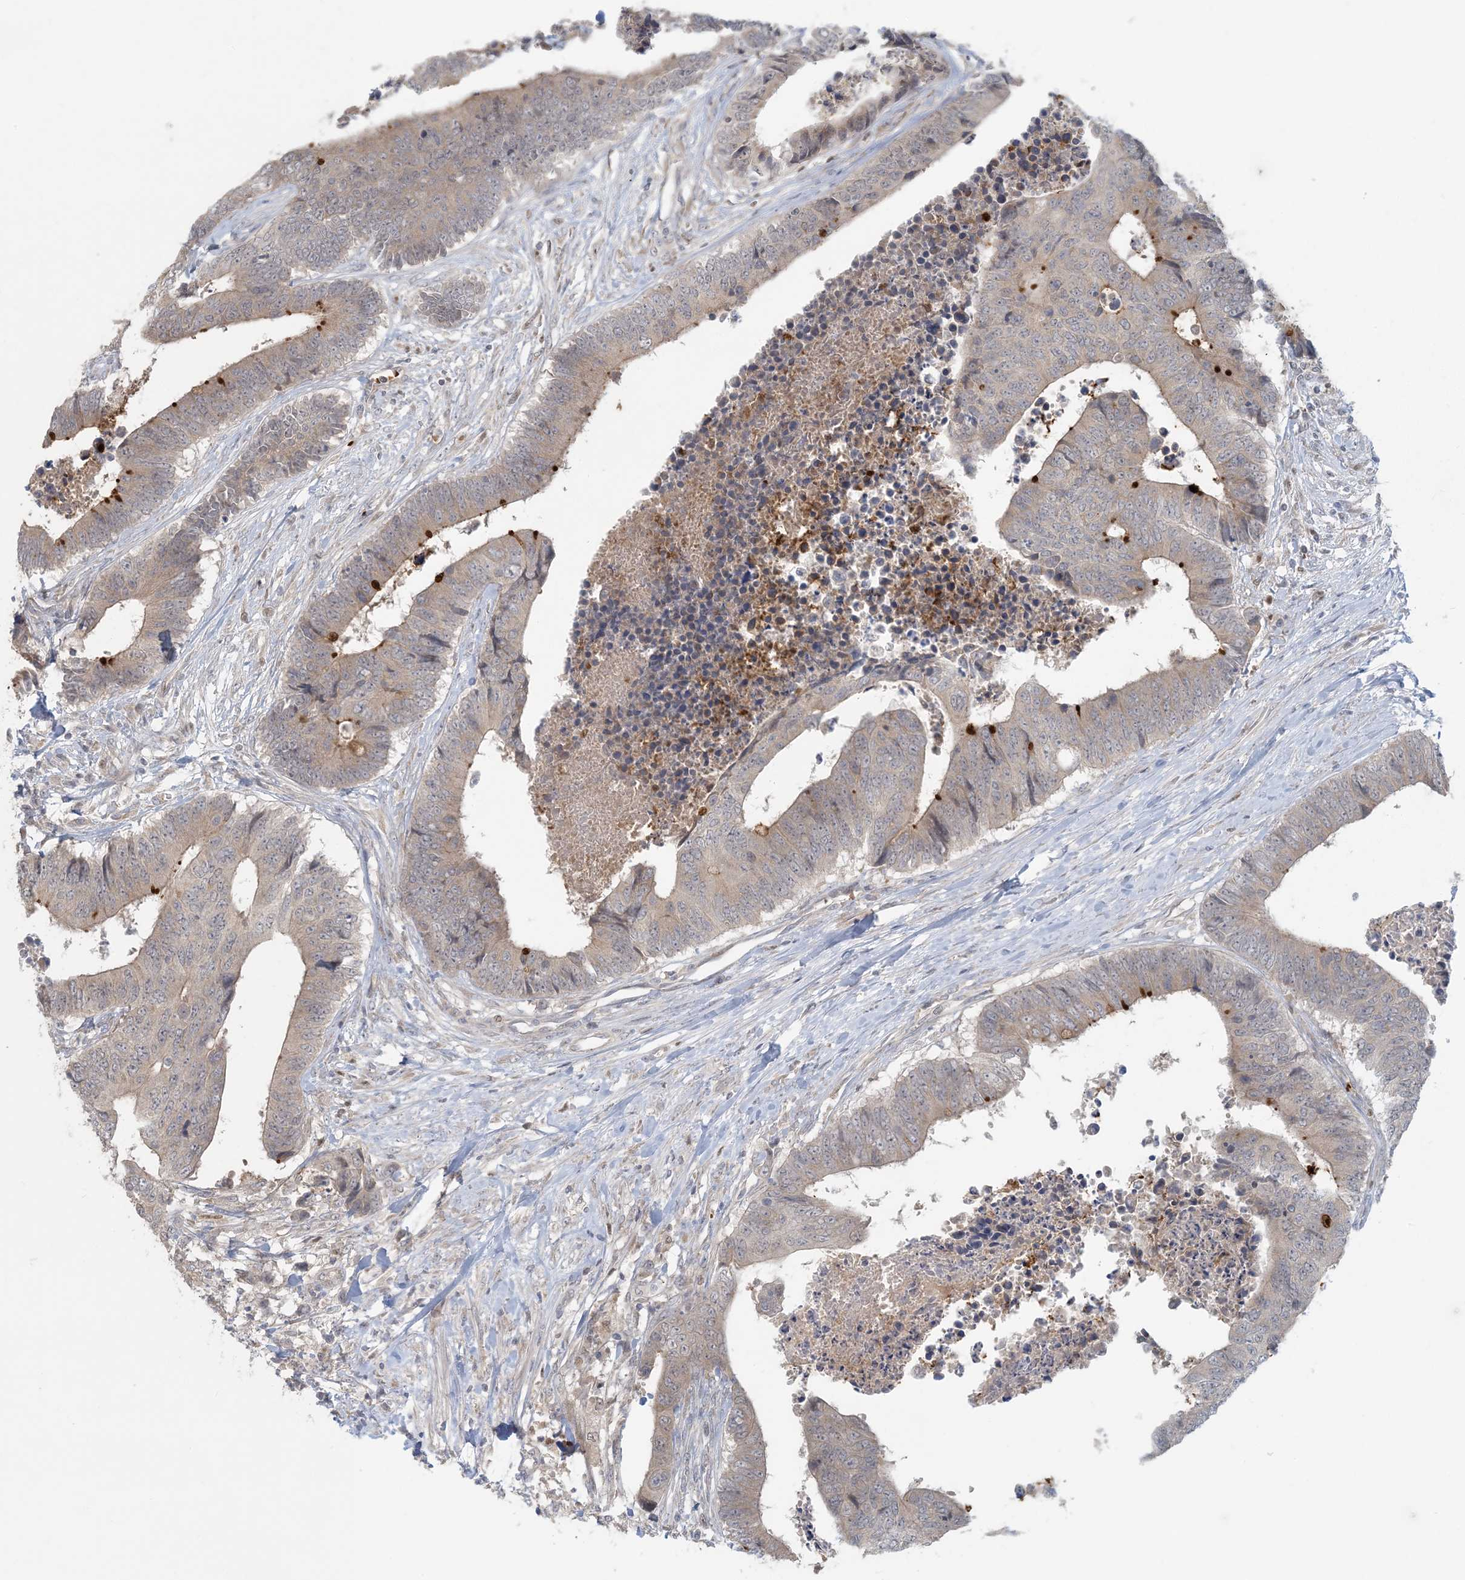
{"staining": {"intensity": "negative", "quantity": "none", "location": "none"}, "tissue": "colorectal cancer", "cell_type": "Tumor cells", "image_type": "cancer", "snomed": [{"axis": "morphology", "description": "Adenocarcinoma, NOS"}, {"axis": "topography", "description": "Rectum"}], "caption": "This is an immunohistochemistry micrograph of colorectal cancer (adenocarcinoma). There is no expression in tumor cells.", "gene": "CTDNEP1", "patient": {"sex": "male", "age": 84}}